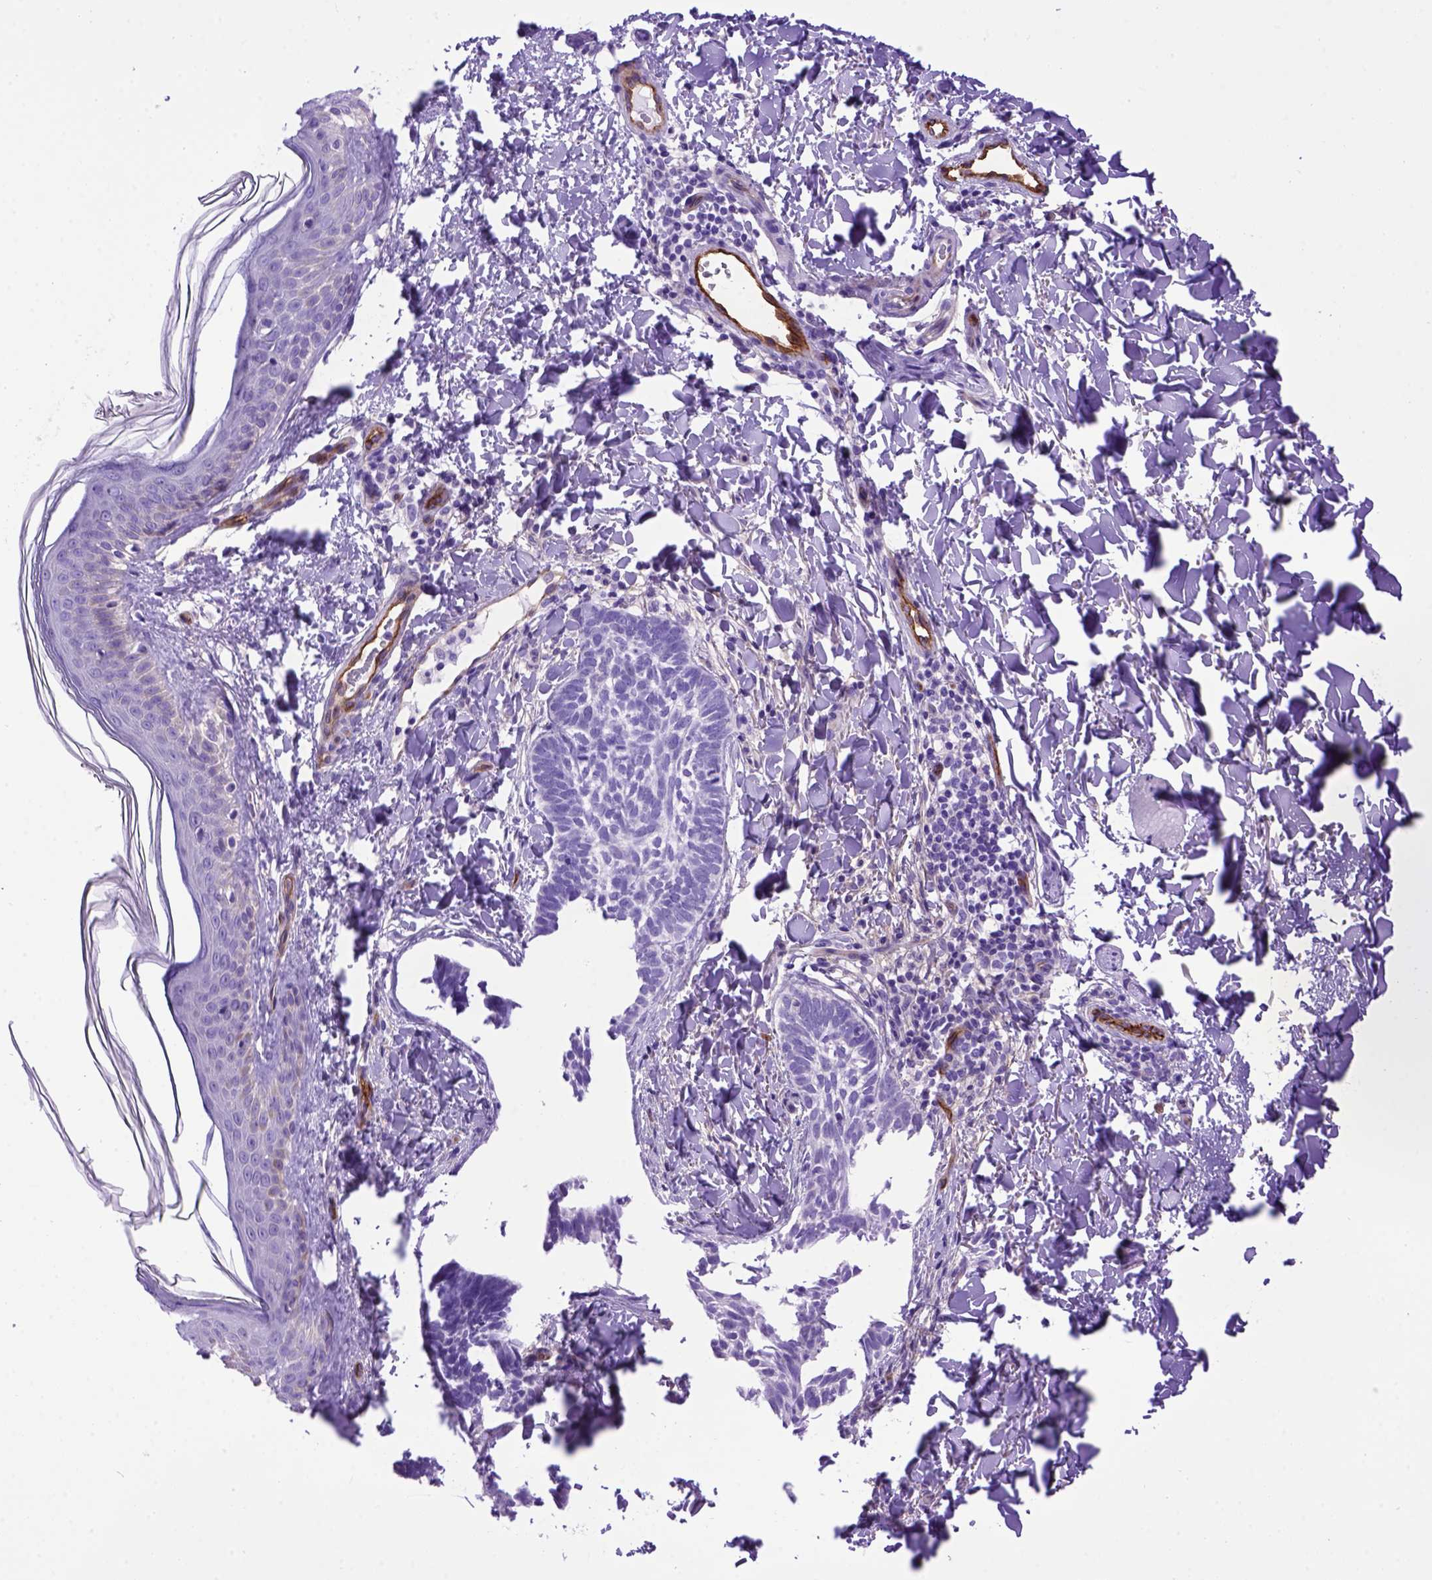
{"staining": {"intensity": "negative", "quantity": "none", "location": "none"}, "tissue": "skin cancer", "cell_type": "Tumor cells", "image_type": "cancer", "snomed": [{"axis": "morphology", "description": "Normal tissue, NOS"}, {"axis": "morphology", "description": "Basal cell carcinoma"}, {"axis": "topography", "description": "Skin"}], "caption": "A high-resolution histopathology image shows immunohistochemistry (IHC) staining of basal cell carcinoma (skin), which shows no significant positivity in tumor cells. (Stains: DAB IHC with hematoxylin counter stain, Microscopy: brightfield microscopy at high magnification).", "gene": "ENG", "patient": {"sex": "male", "age": 46}}